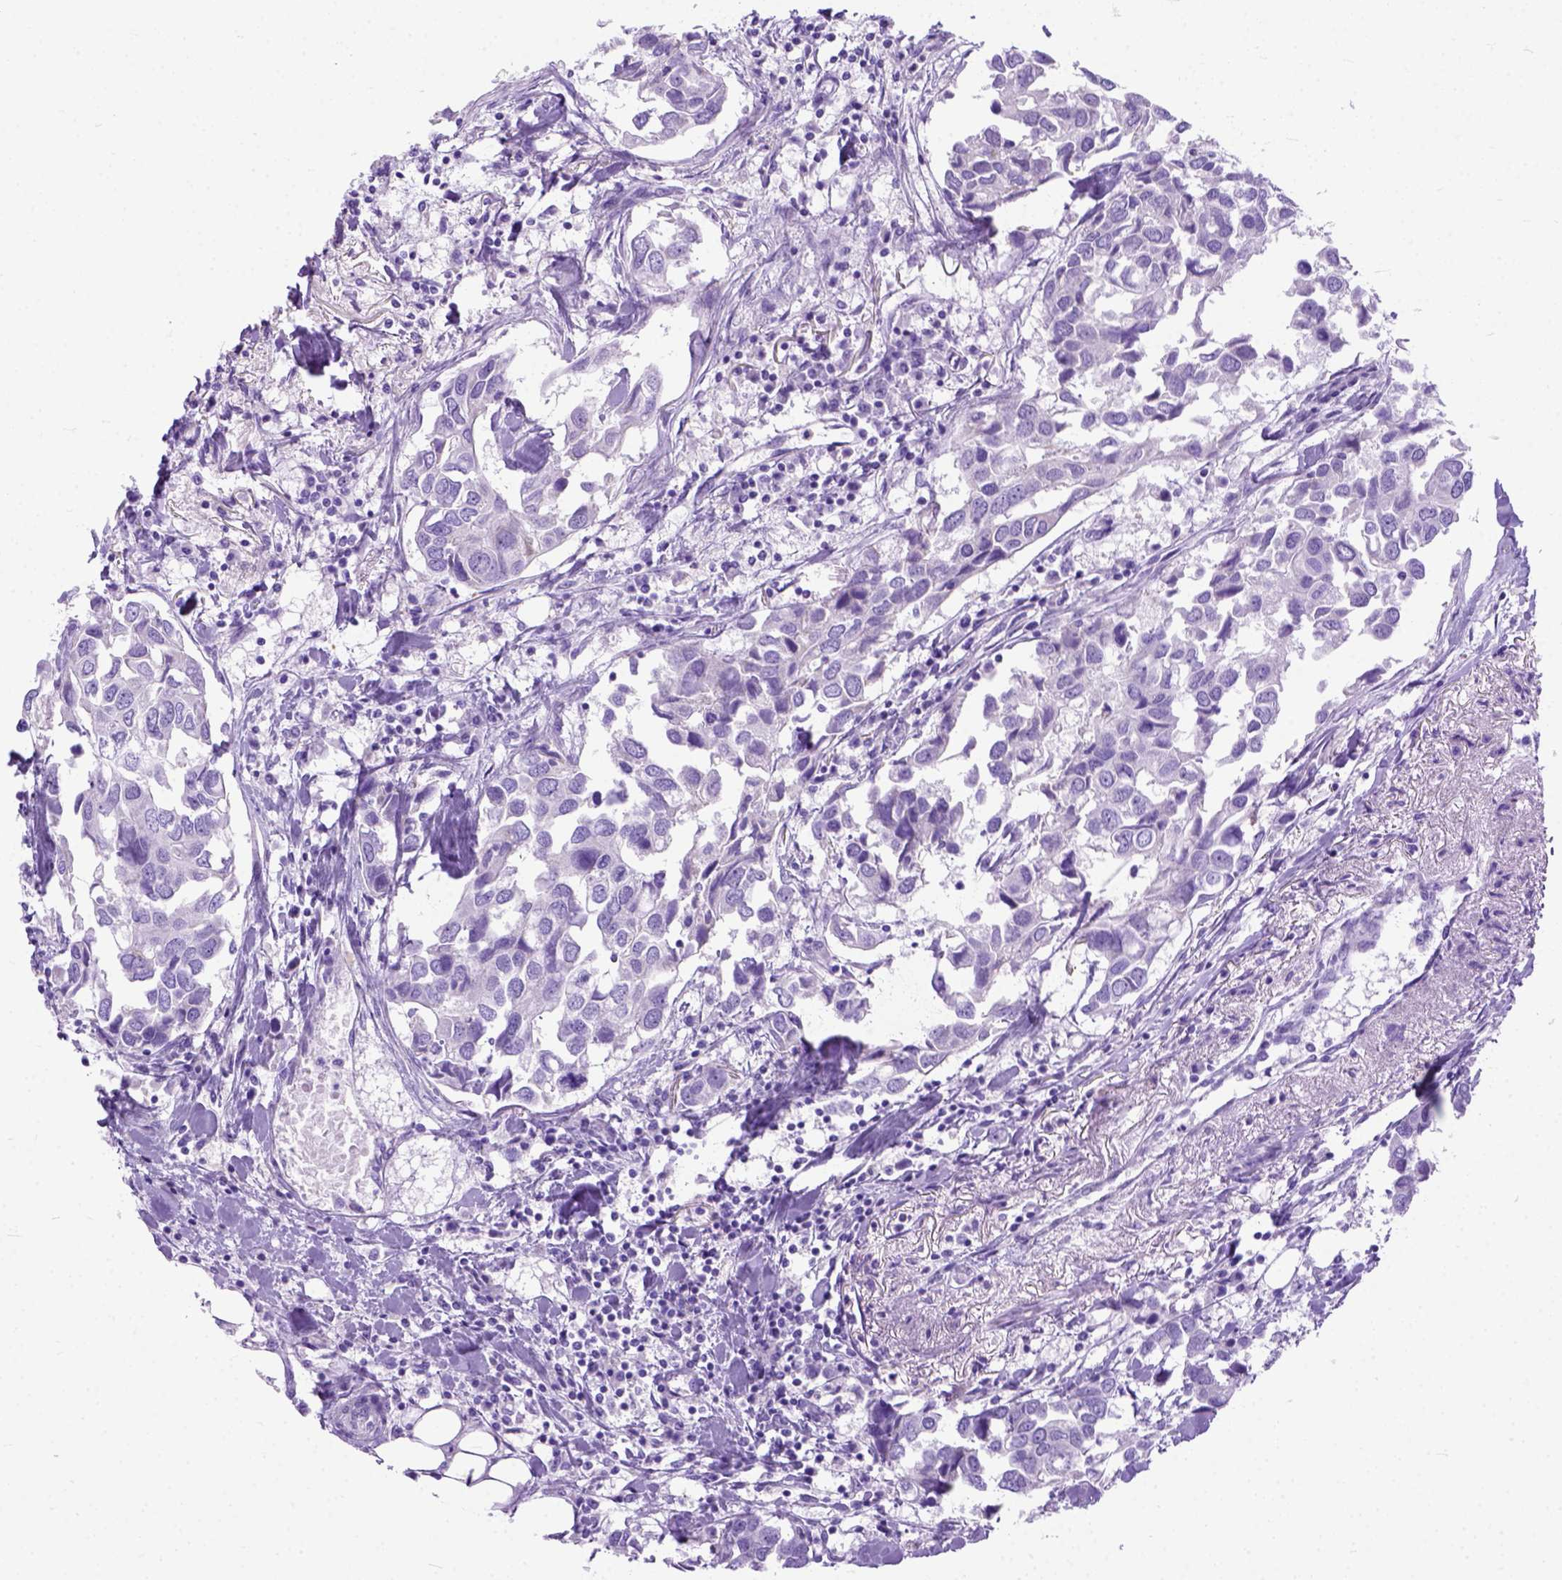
{"staining": {"intensity": "negative", "quantity": "none", "location": "none"}, "tissue": "breast cancer", "cell_type": "Tumor cells", "image_type": "cancer", "snomed": [{"axis": "morphology", "description": "Duct carcinoma"}, {"axis": "topography", "description": "Breast"}], "caption": "An IHC photomicrograph of breast cancer is shown. There is no staining in tumor cells of breast cancer.", "gene": "ODAD3", "patient": {"sex": "female", "age": 83}}